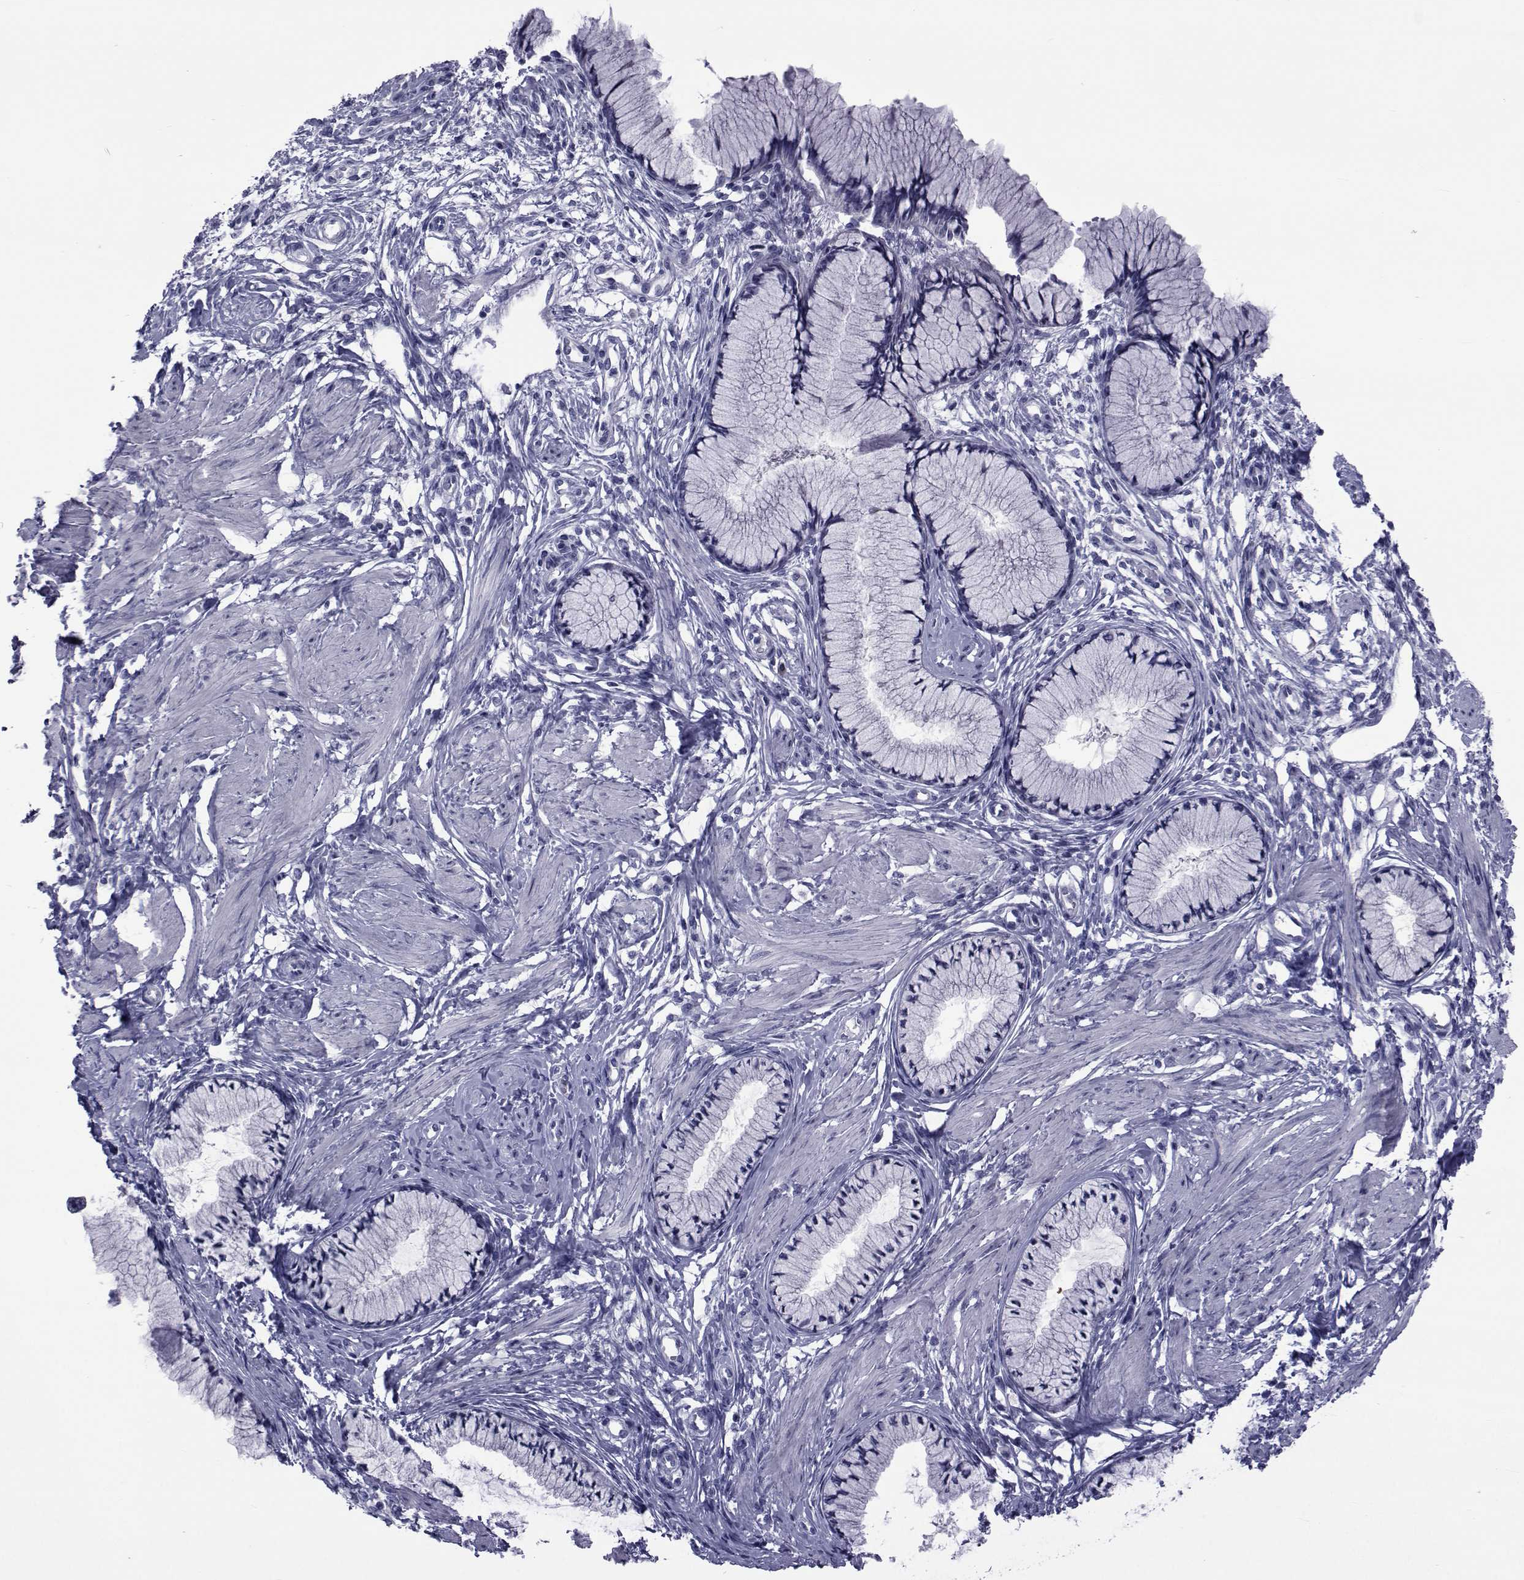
{"staining": {"intensity": "negative", "quantity": "none", "location": "none"}, "tissue": "cervix", "cell_type": "Glandular cells", "image_type": "normal", "snomed": [{"axis": "morphology", "description": "Normal tissue, NOS"}, {"axis": "topography", "description": "Cervix"}], "caption": "Immunohistochemistry image of normal cervix: cervix stained with DAB (3,3'-diaminobenzidine) reveals no significant protein positivity in glandular cells.", "gene": "GKAP1", "patient": {"sex": "female", "age": 37}}